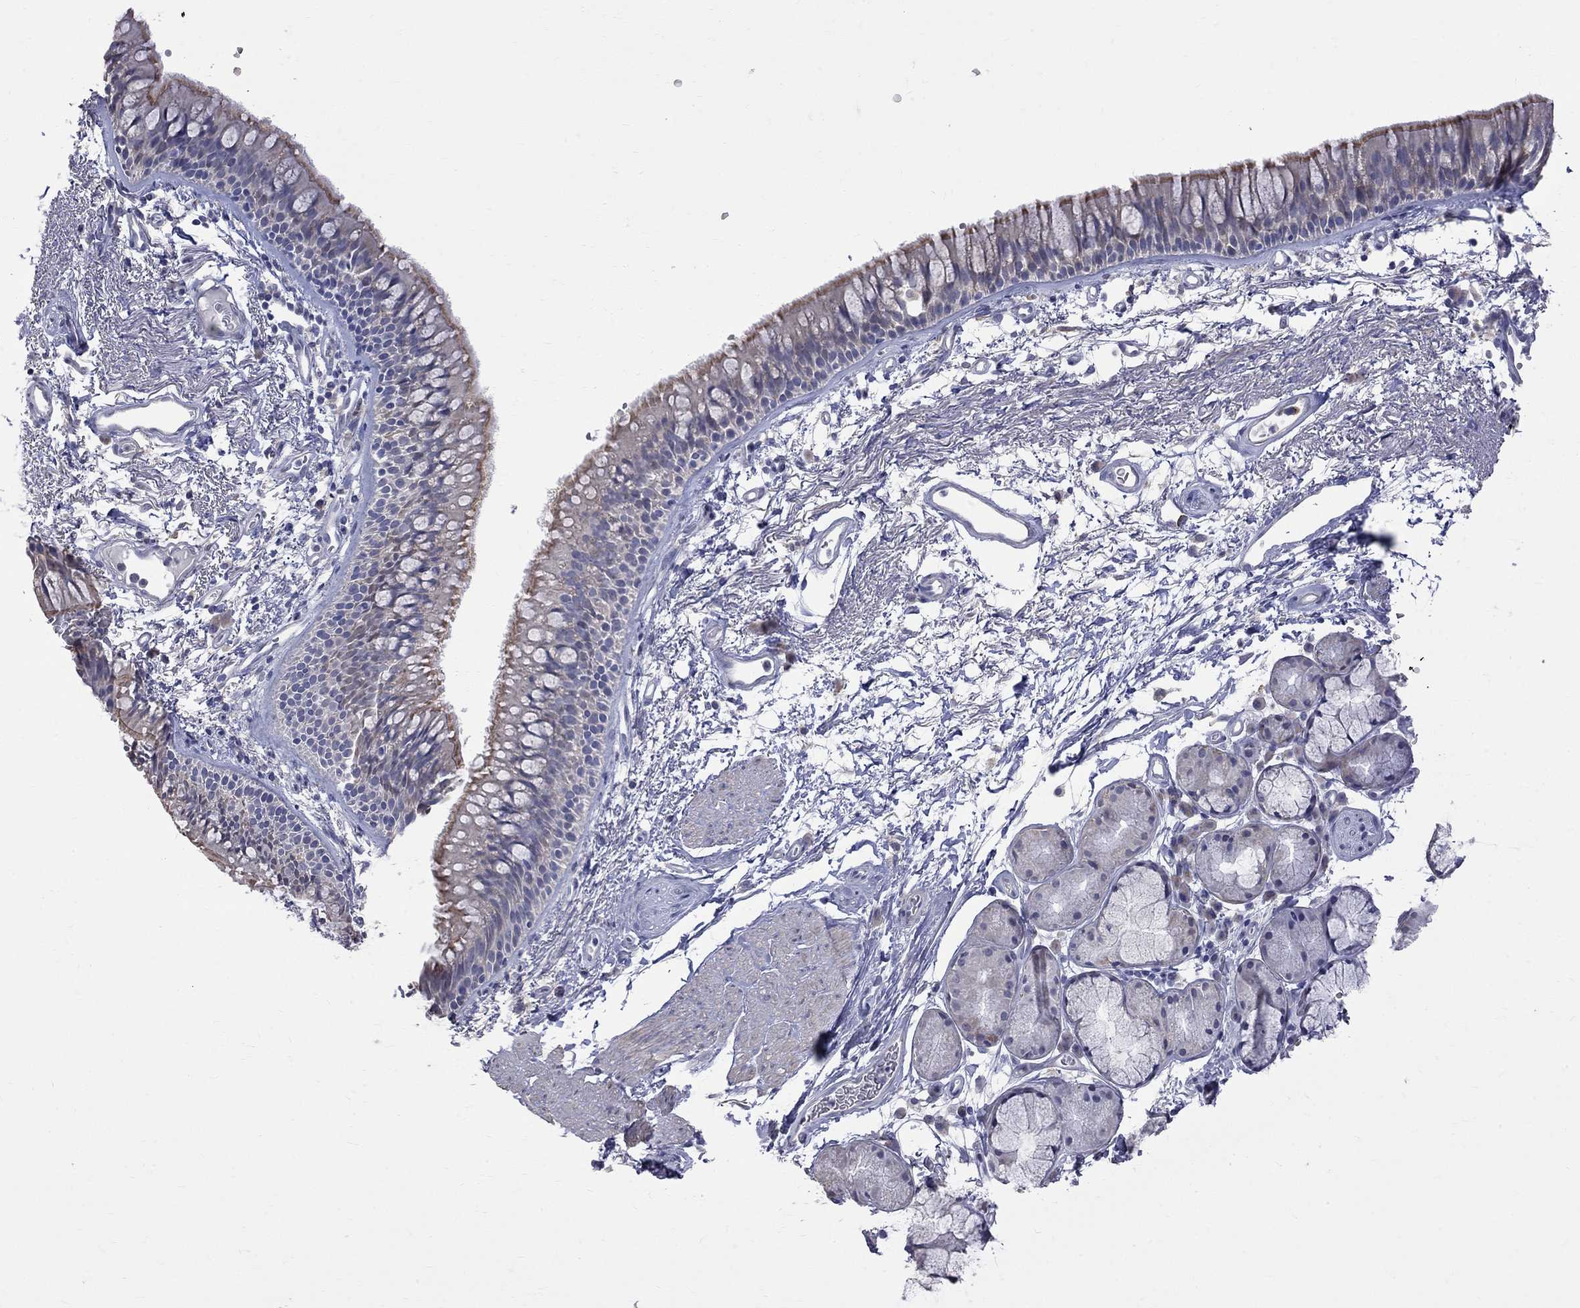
{"staining": {"intensity": "moderate", "quantity": "<25%", "location": "cytoplasmic/membranous"}, "tissue": "bronchus", "cell_type": "Respiratory epithelial cells", "image_type": "normal", "snomed": [{"axis": "morphology", "description": "Normal tissue, NOS"}, {"axis": "topography", "description": "Cartilage tissue"}, {"axis": "topography", "description": "Bronchus"}], "caption": "Respiratory epithelial cells reveal moderate cytoplasmic/membranous staining in about <25% of cells in benign bronchus. The staining was performed using DAB to visualize the protein expression in brown, while the nuclei were stained in blue with hematoxylin (Magnification: 20x).", "gene": "CKAP2", "patient": {"sex": "male", "age": 66}}